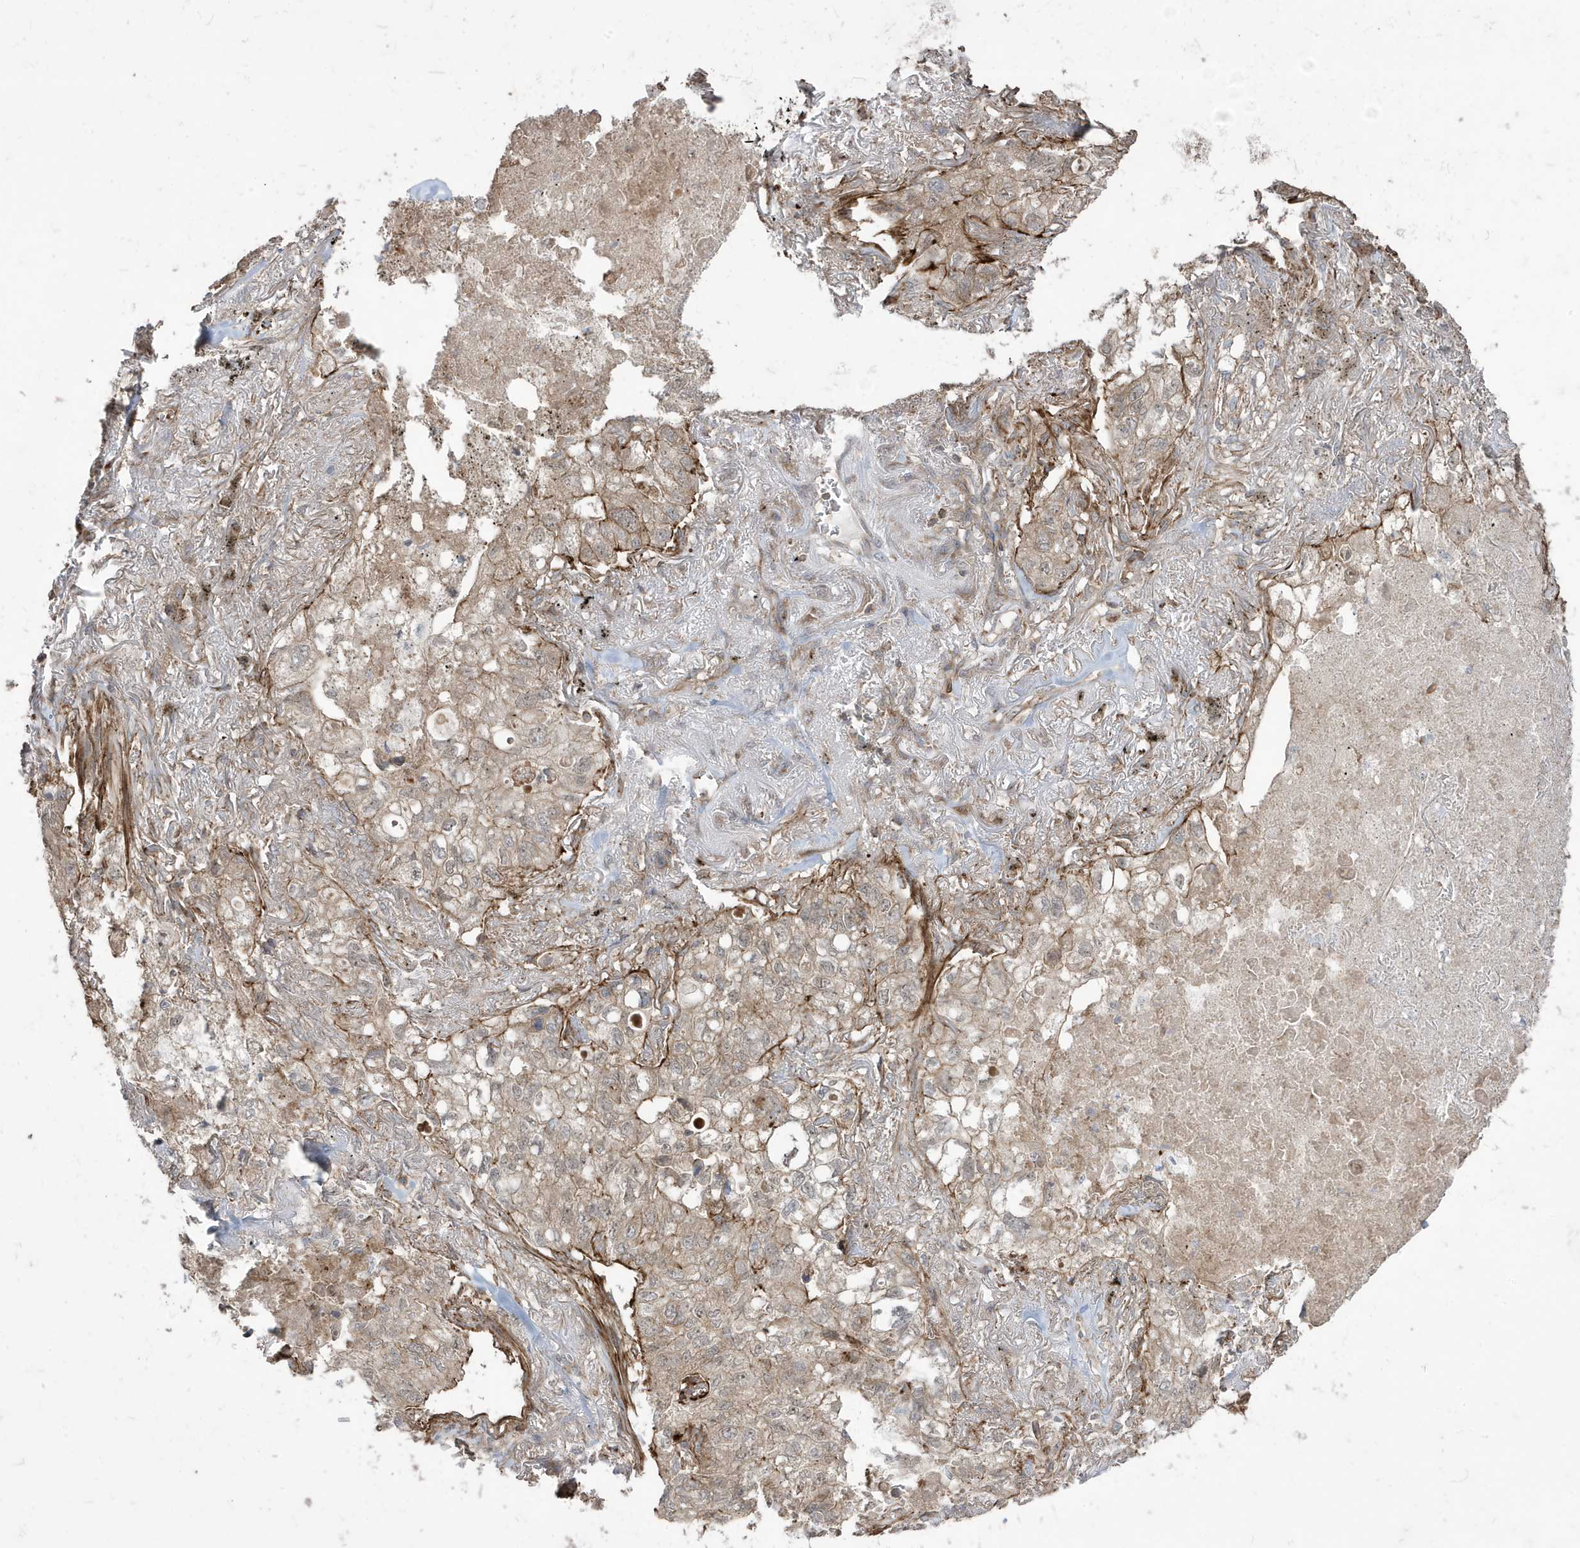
{"staining": {"intensity": "moderate", "quantity": "<25%", "location": "cytoplasmic/membranous"}, "tissue": "lung cancer", "cell_type": "Tumor cells", "image_type": "cancer", "snomed": [{"axis": "morphology", "description": "Adenocarcinoma, NOS"}, {"axis": "topography", "description": "Lung"}], "caption": "This photomicrograph shows IHC staining of human lung cancer, with low moderate cytoplasmic/membranous positivity in about <25% of tumor cells.", "gene": "CETN3", "patient": {"sex": "male", "age": 65}}